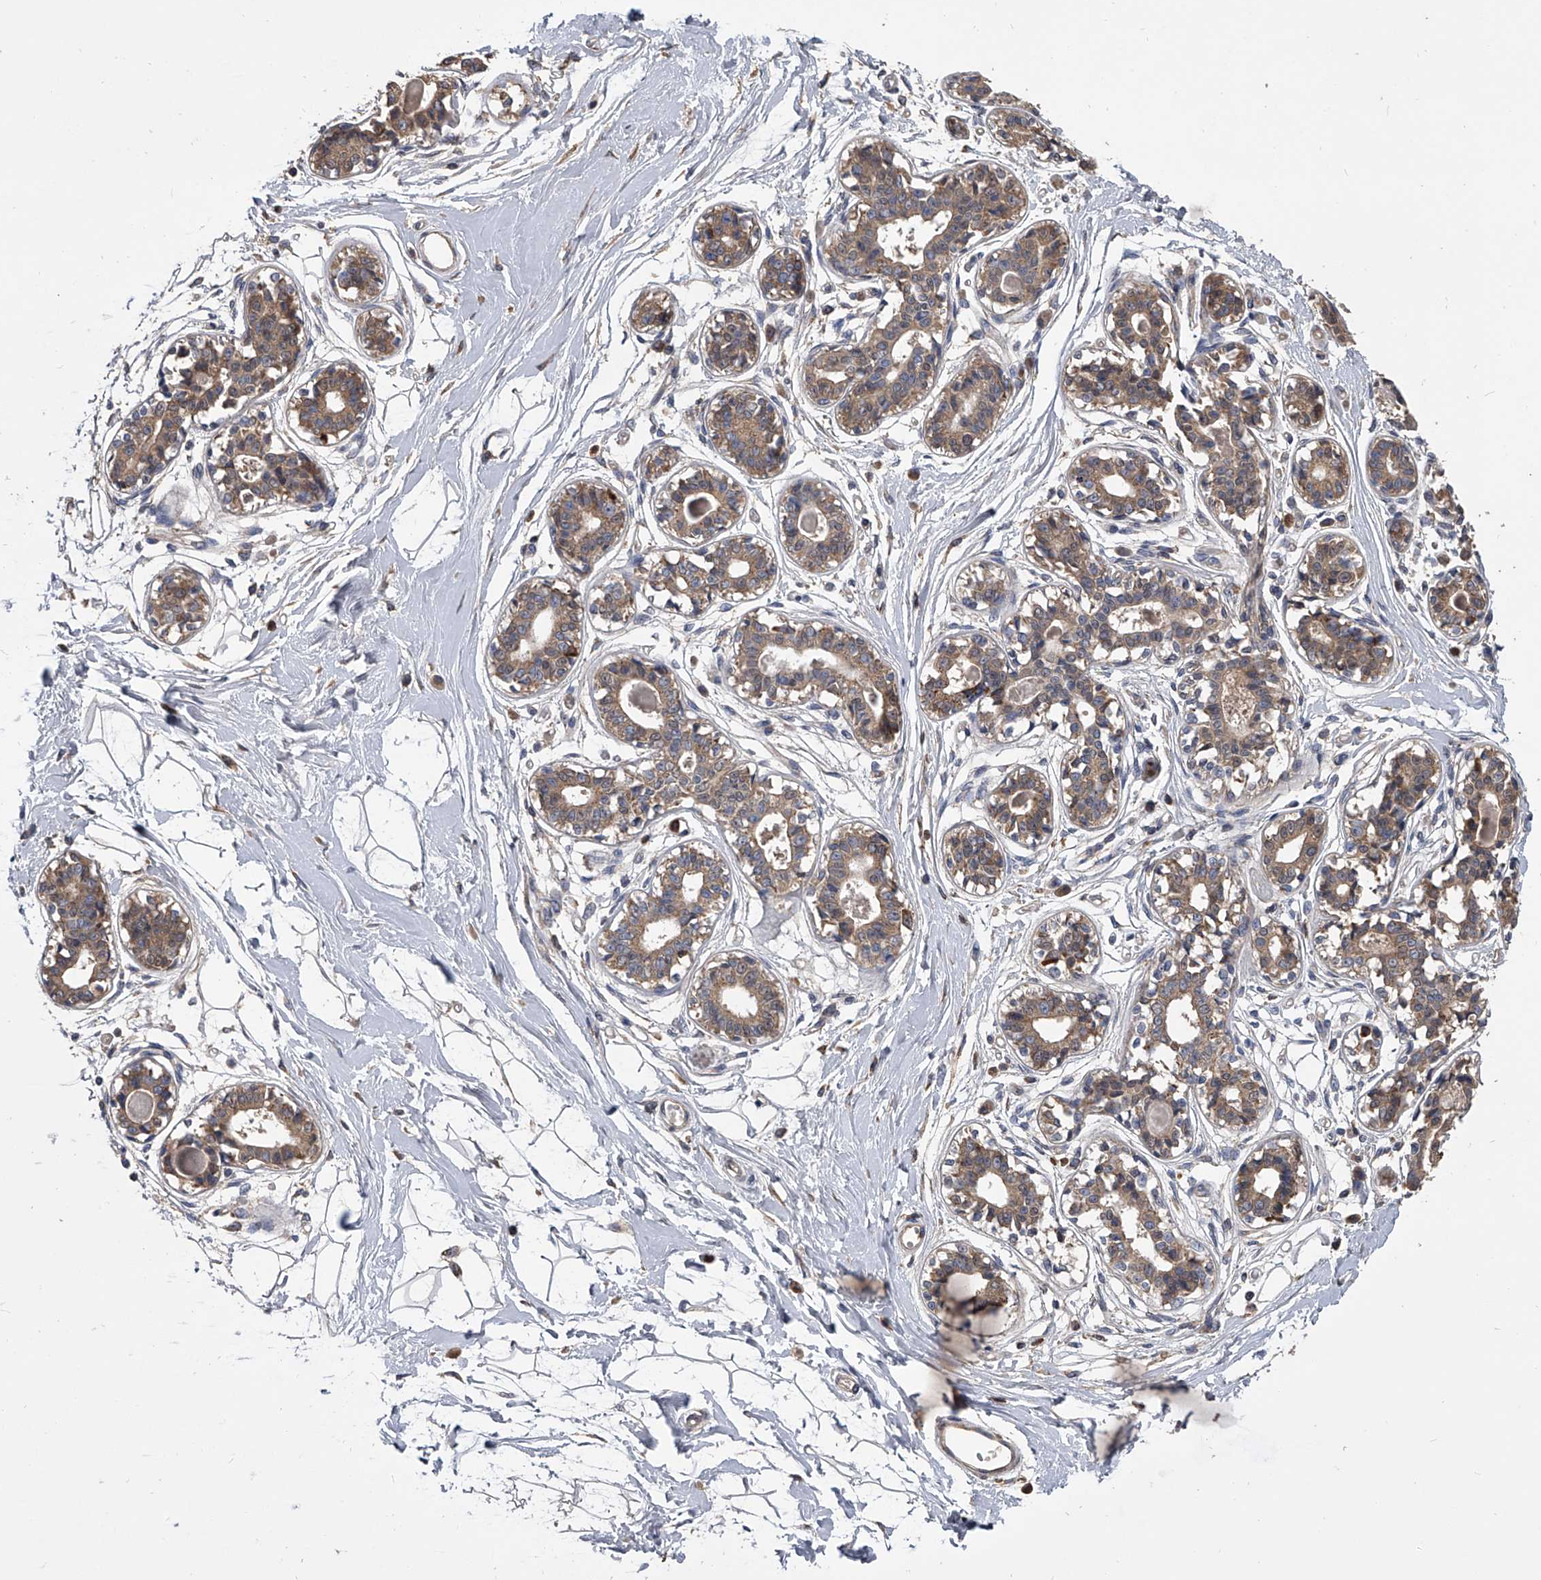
{"staining": {"intensity": "negative", "quantity": "none", "location": "none"}, "tissue": "breast", "cell_type": "Adipocytes", "image_type": "normal", "snomed": [{"axis": "morphology", "description": "Normal tissue, NOS"}, {"axis": "topography", "description": "Breast"}], "caption": "Immunohistochemical staining of benign human breast shows no significant expression in adipocytes. (Immunohistochemistry, brightfield microscopy, high magnification).", "gene": "NRP1", "patient": {"sex": "female", "age": 45}}